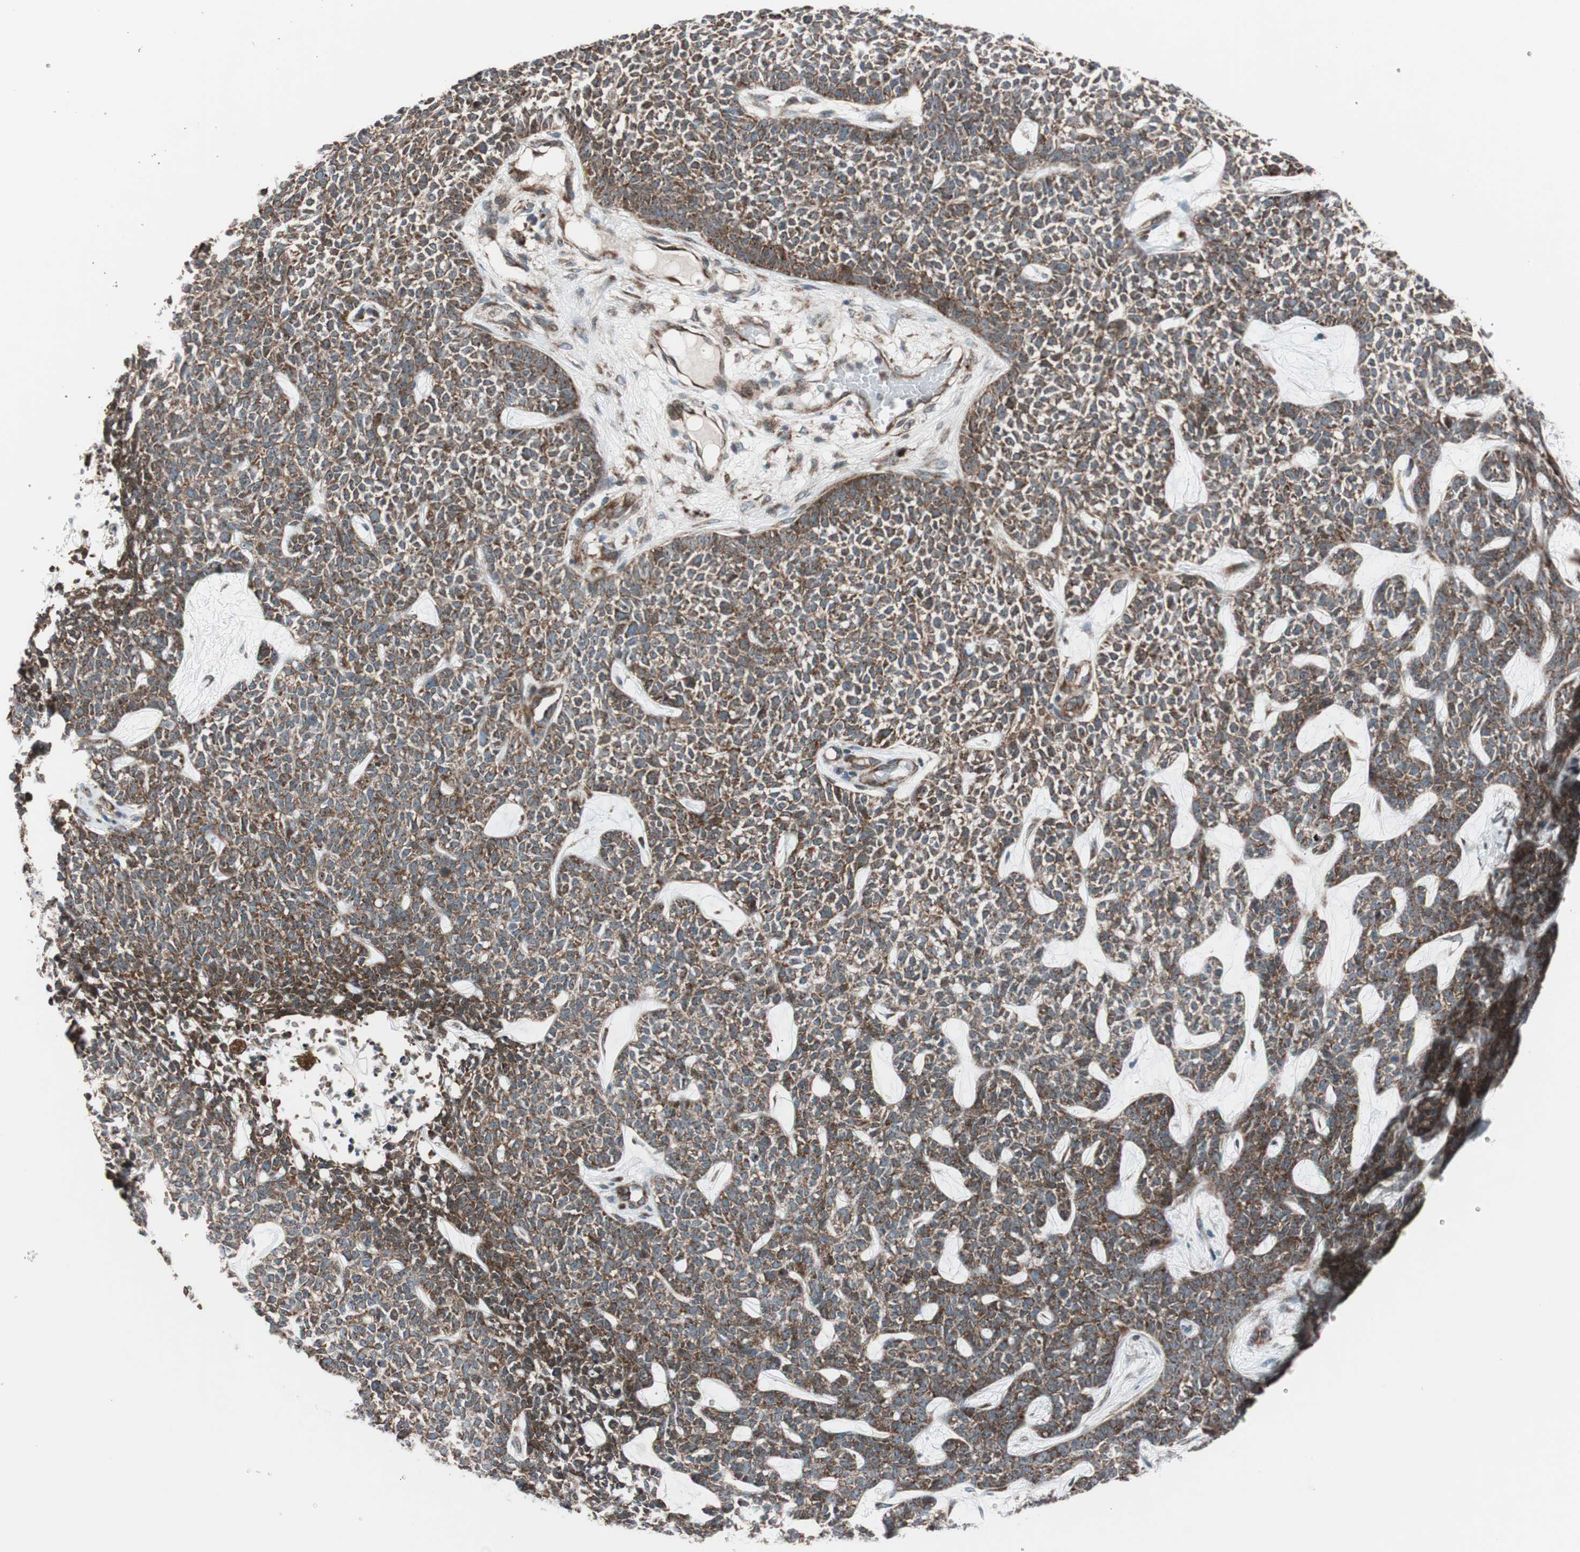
{"staining": {"intensity": "strong", "quantity": ">75%", "location": "cytoplasmic/membranous"}, "tissue": "skin cancer", "cell_type": "Tumor cells", "image_type": "cancer", "snomed": [{"axis": "morphology", "description": "Basal cell carcinoma"}, {"axis": "topography", "description": "Skin"}], "caption": "Human skin cancer (basal cell carcinoma) stained with a protein marker demonstrates strong staining in tumor cells.", "gene": "CCL14", "patient": {"sex": "female", "age": 84}}